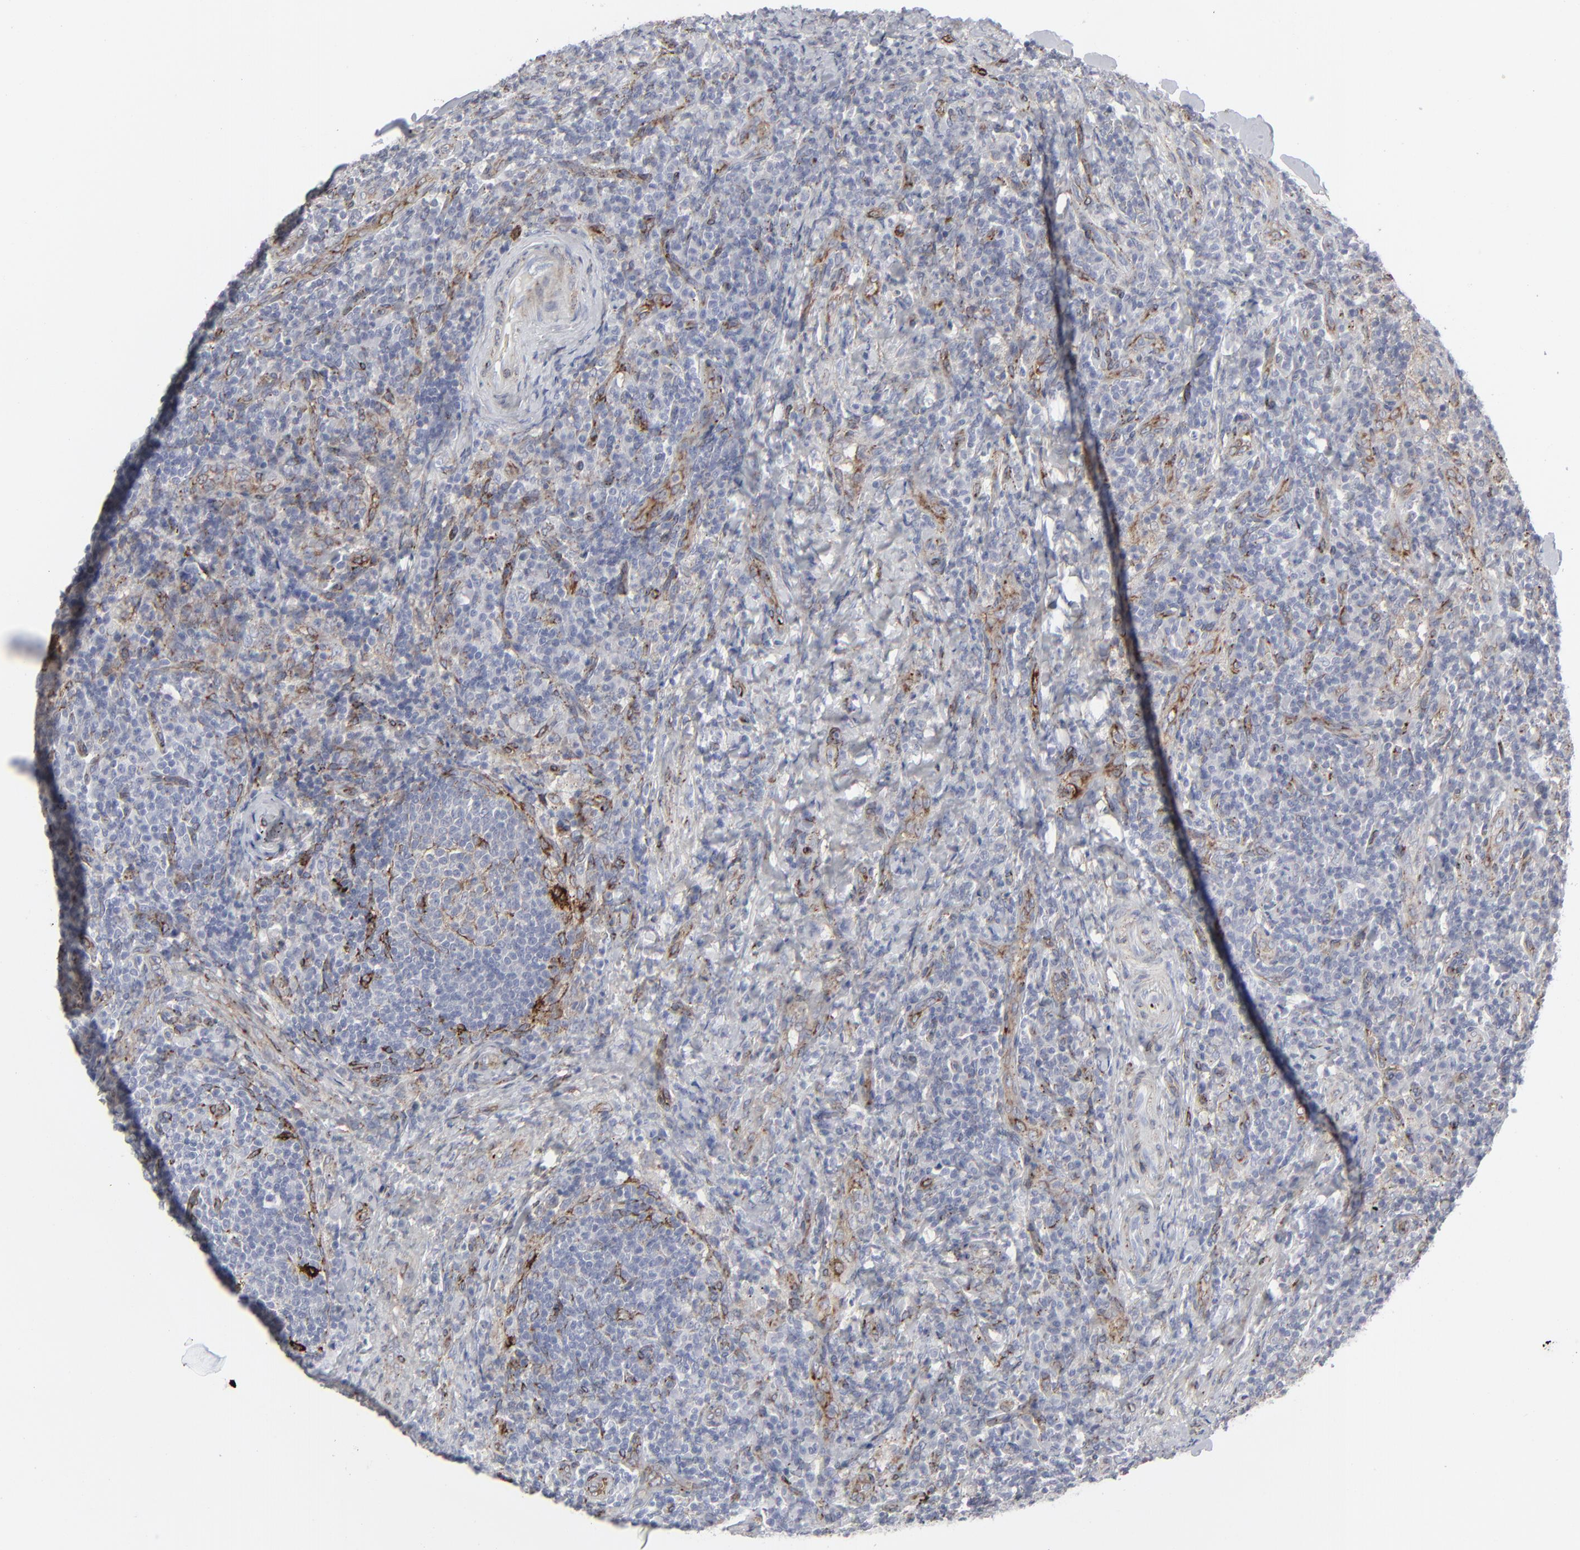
{"staining": {"intensity": "negative", "quantity": "none", "location": "none"}, "tissue": "lymph node", "cell_type": "Germinal center cells", "image_type": "normal", "snomed": [{"axis": "morphology", "description": "Normal tissue, NOS"}, {"axis": "morphology", "description": "Inflammation, NOS"}, {"axis": "topography", "description": "Lymph node"}], "caption": "Protein analysis of benign lymph node demonstrates no significant expression in germinal center cells. (IHC, brightfield microscopy, high magnification).", "gene": "SPARC", "patient": {"sex": "male", "age": 46}}